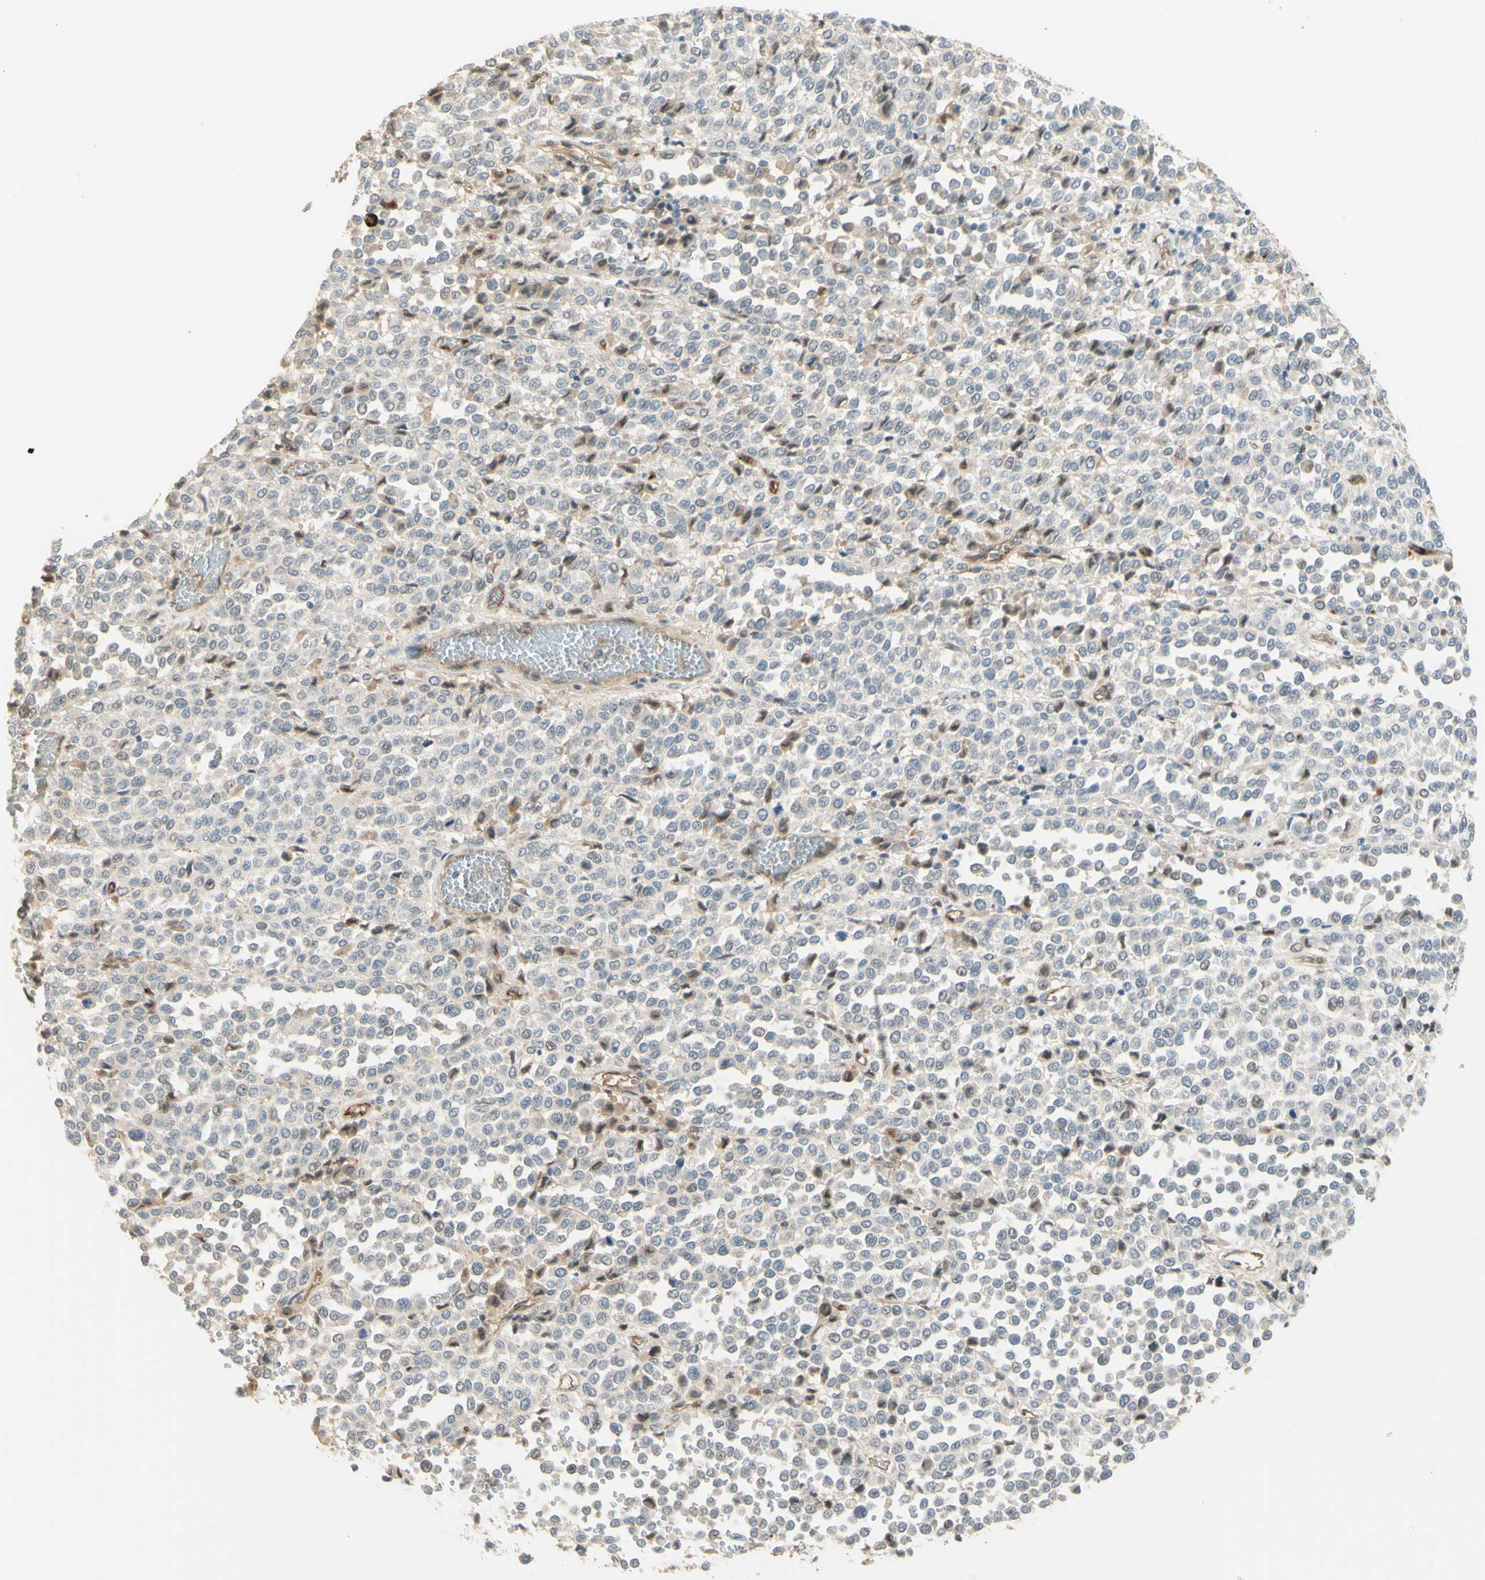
{"staining": {"intensity": "weak", "quantity": "<25%", "location": "cytoplasmic/membranous"}, "tissue": "melanoma", "cell_type": "Tumor cells", "image_type": "cancer", "snomed": [{"axis": "morphology", "description": "Malignant melanoma, Metastatic site"}, {"axis": "topography", "description": "Pancreas"}], "caption": "DAB immunohistochemical staining of malignant melanoma (metastatic site) demonstrates no significant positivity in tumor cells. The staining is performed using DAB brown chromogen with nuclei counter-stained in using hematoxylin.", "gene": "ANGPT2", "patient": {"sex": "female", "age": 30}}